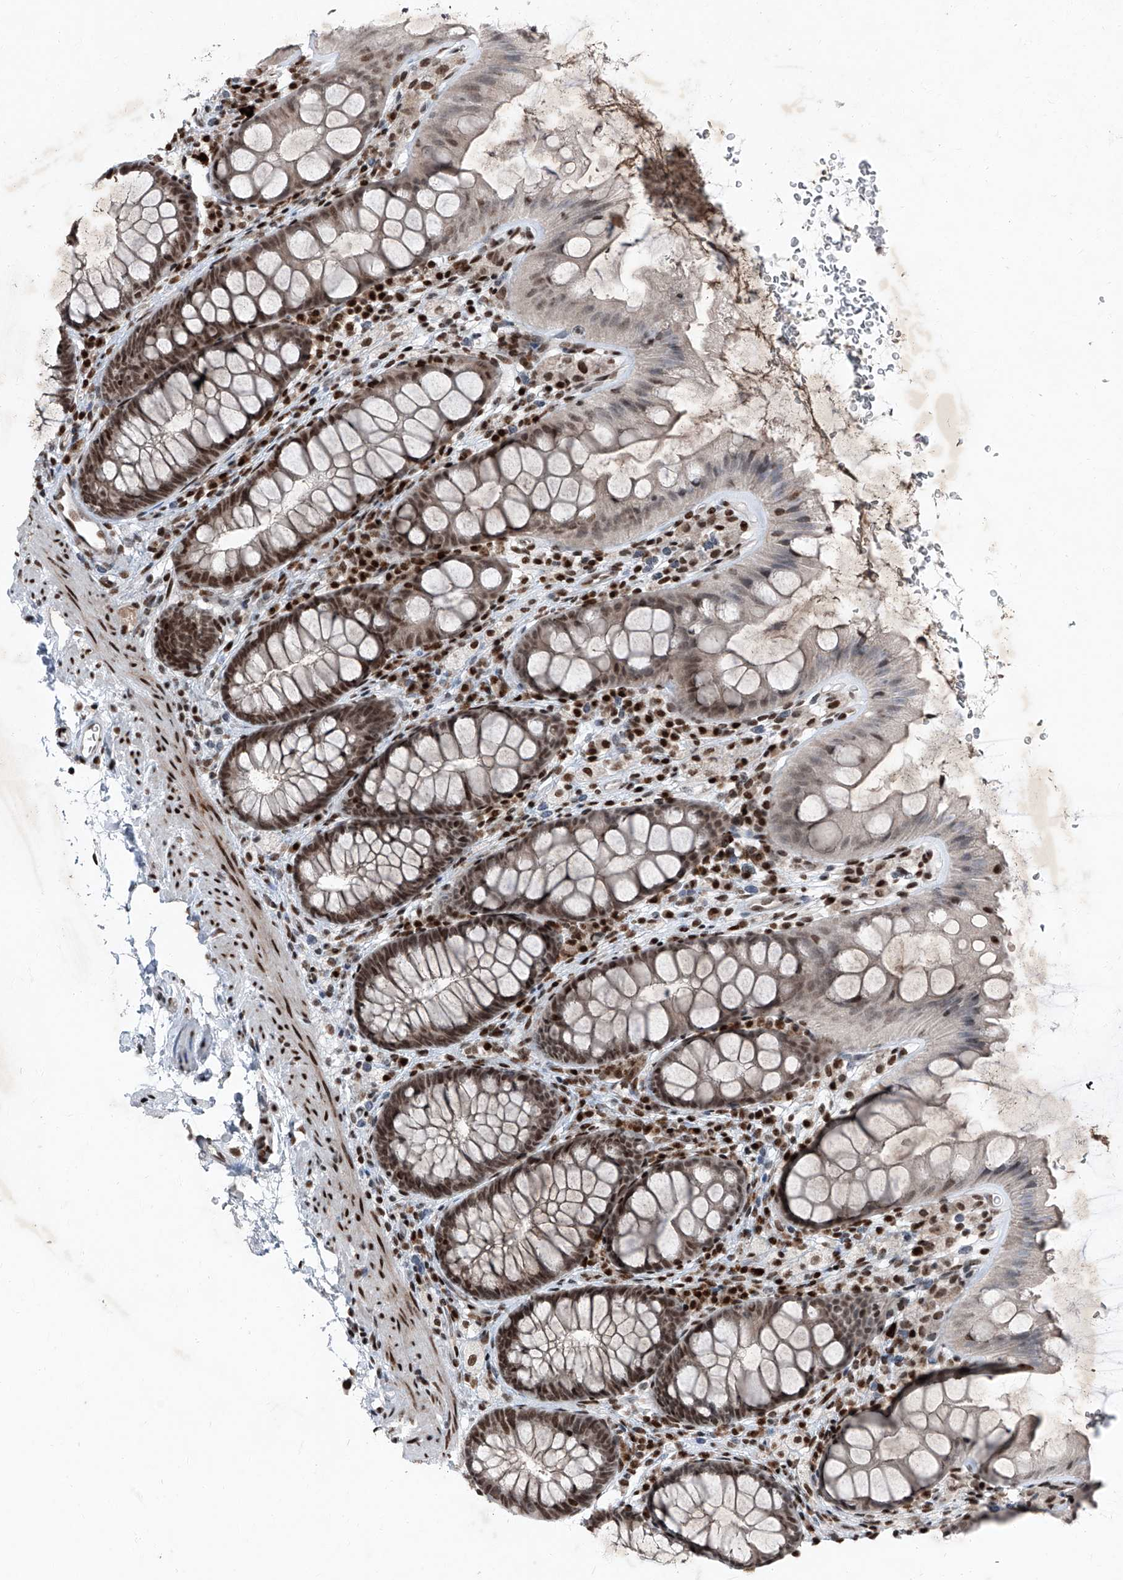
{"staining": {"intensity": "weak", "quantity": ">75%", "location": "nuclear"}, "tissue": "colon", "cell_type": "Endothelial cells", "image_type": "normal", "snomed": [{"axis": "morphology", "description": "Normal tissue, NOS"}, {"axis": "topography", "description": "Colon"}], "caption": "Immunohistochemistry (DAB (3,3'-diaminobenzidine)) staining of normal human colon demonstrates weak nuclear protein expression in about >75% of endothelial cells.", "gene": "BMI1", "patient": {"sex": "female", "age": 62}}